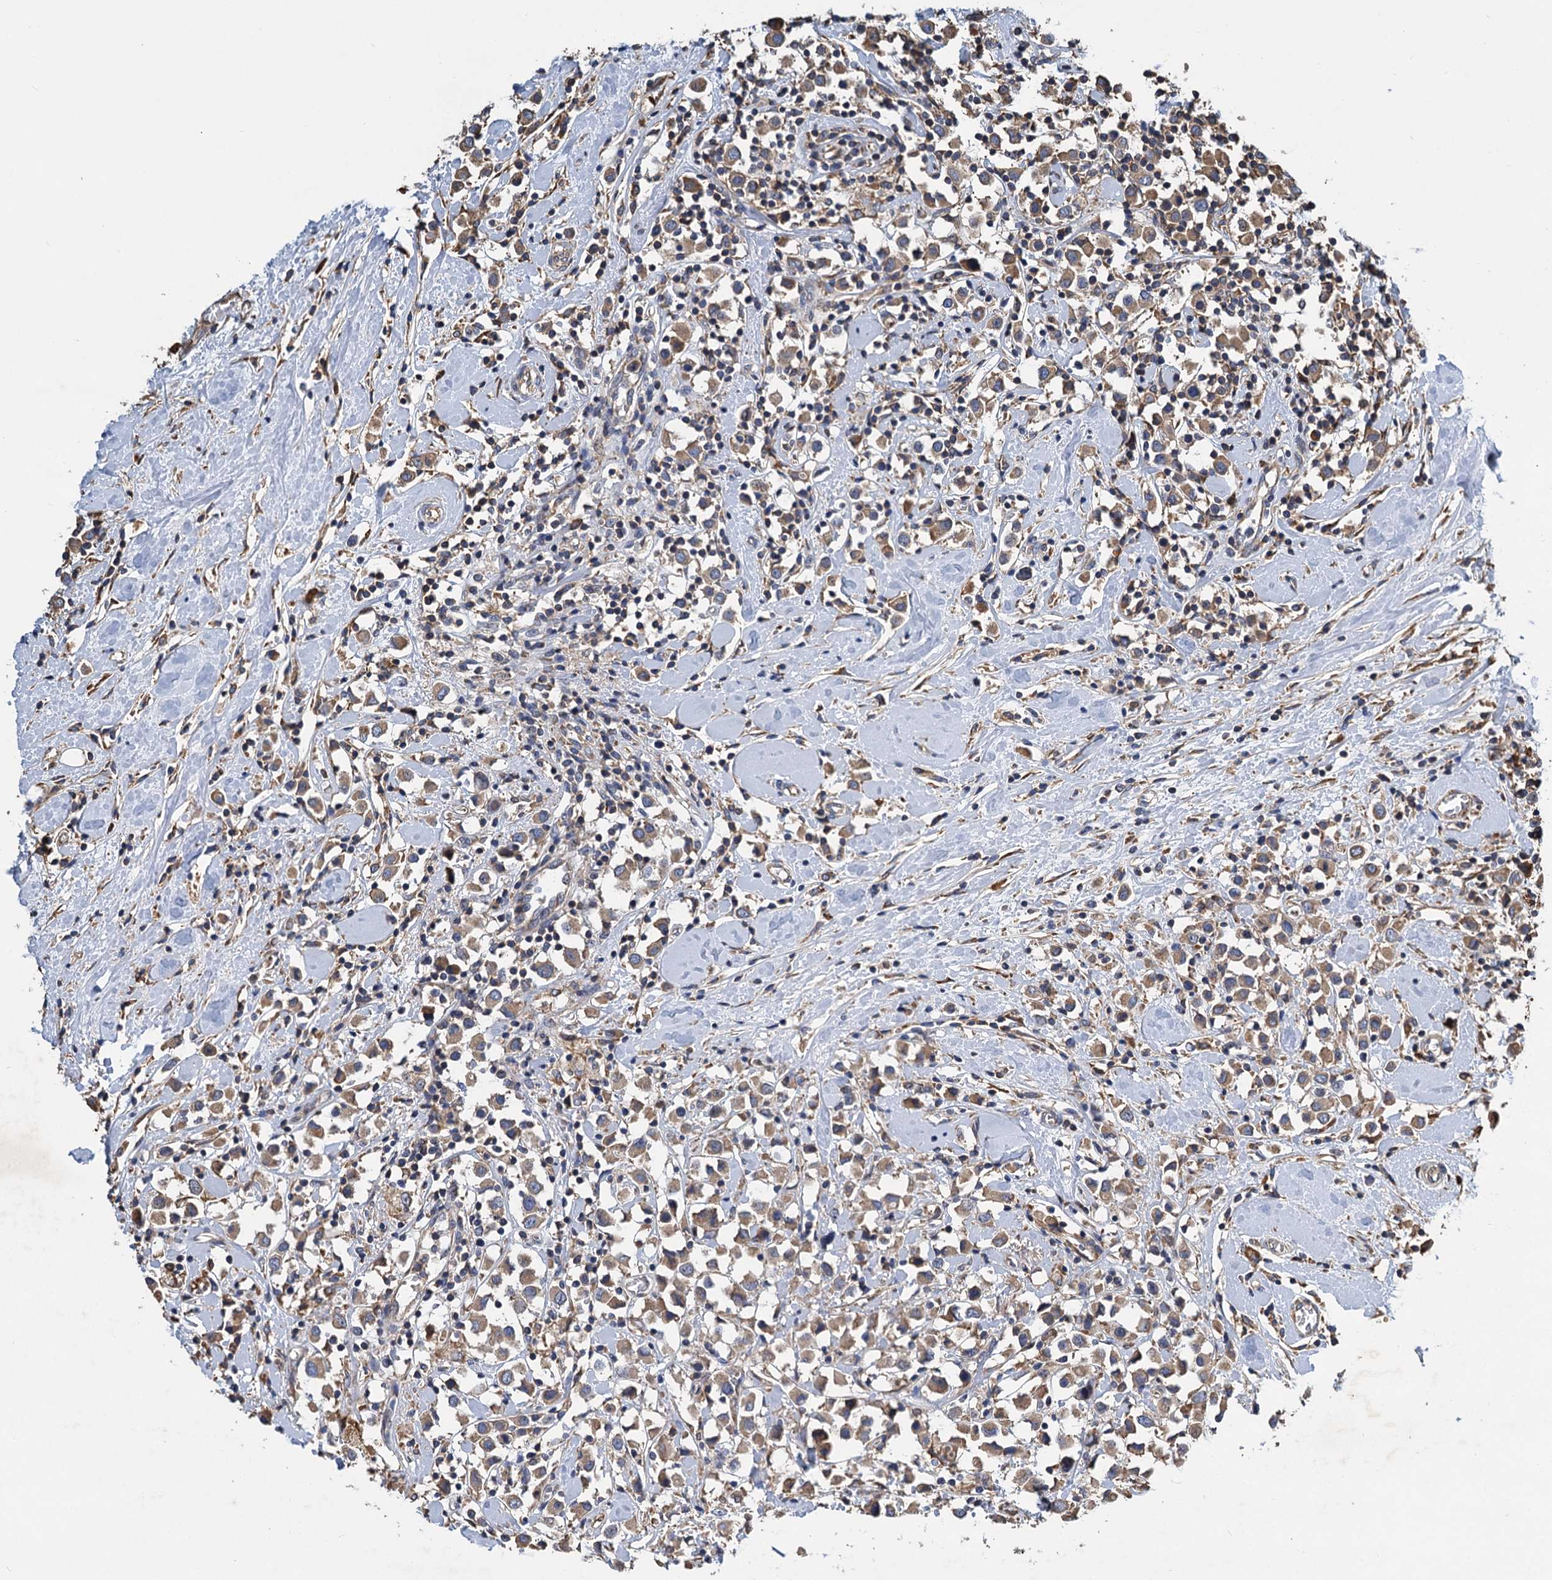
{"staining": {"intensity": "moderate", "quantity": ">75%", "location": "cytoplasmic/membranous"}, "tissue": "breast cancer", "cell_type": "Tumor cells", "image_type": "cancer", "snomed": [{"axis": "morphology", "description": "Duct carcinoma"}, {"axis": "topography", "description": "Breast"}], "caption": "An immunohistochemistry micrograph of tumor tissue is shown. Protein staining in brown highlights moderate cytoplasmic/membranous positivity in breast cancer (infiltrating ductal carcinoma) within tumor cells. (IHC, brightfield microscopy, high magnification).", "gene": "LINS1", "patient": {"sex": "female", "age": 61}}